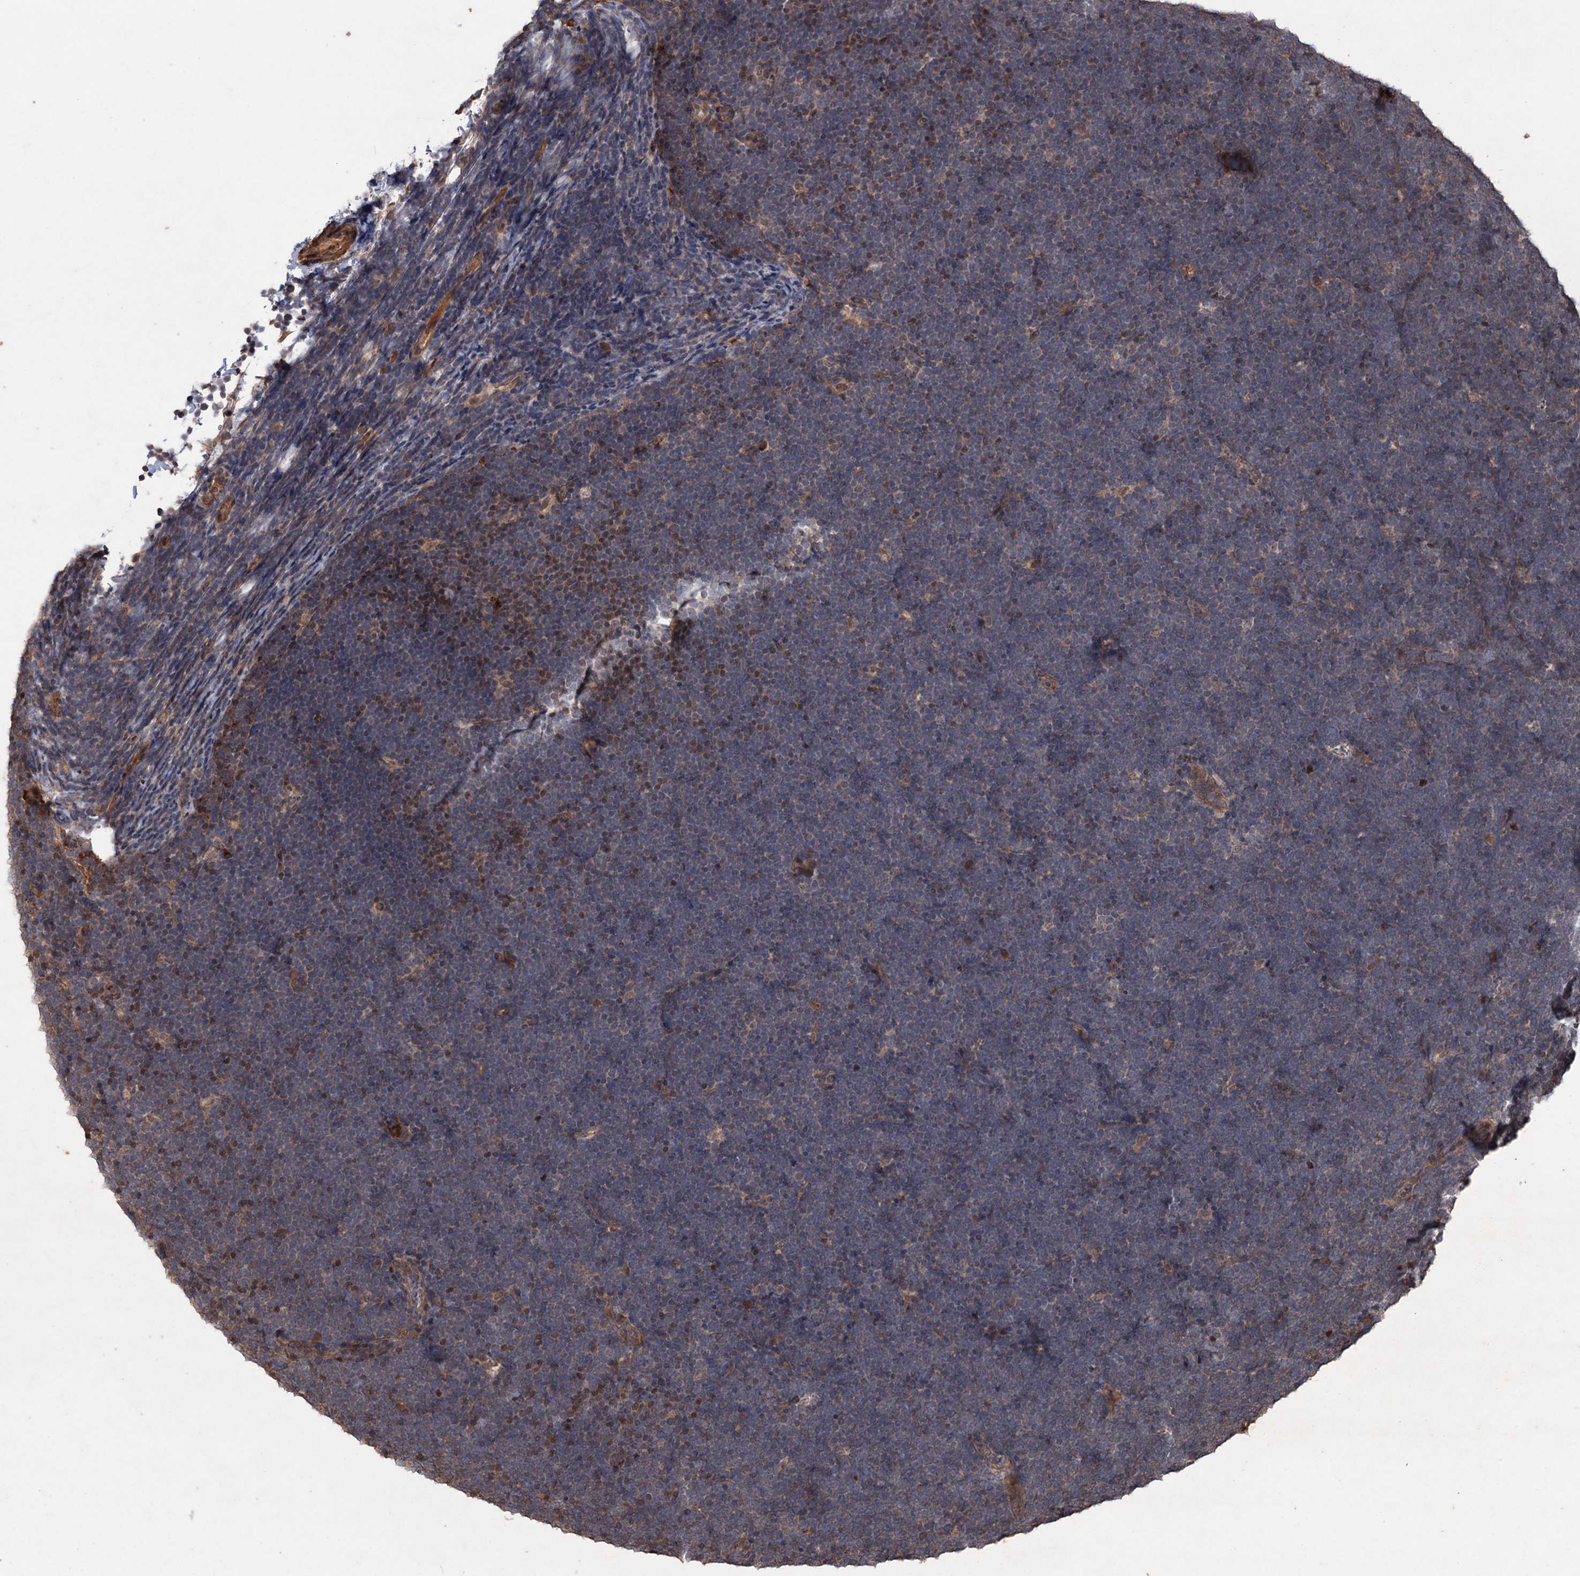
{"staining": {"intensity": "weak", "quantity": "<25%", "location": "cytoplasmic/membranous"}, "tissue": "lymphoma", "cell_type": "Tumor cells", "image_type": "cancer", "snomed": [{"axis": "morphology", "description": "Malignant lymphoma, non-Hodgkin's type, High grade"}, {"axis": "topography", "description": "Lymph node"}], "caption": "Immunohistochemistry (IHC) image of neoplastic tissue: lymphoma stained with DAB (3,3'-diaminobenzidine) exhibits no significant protein expression in tumor cells.", "gene": "ADK", "patient": {"sex": "male", "age": 13}}